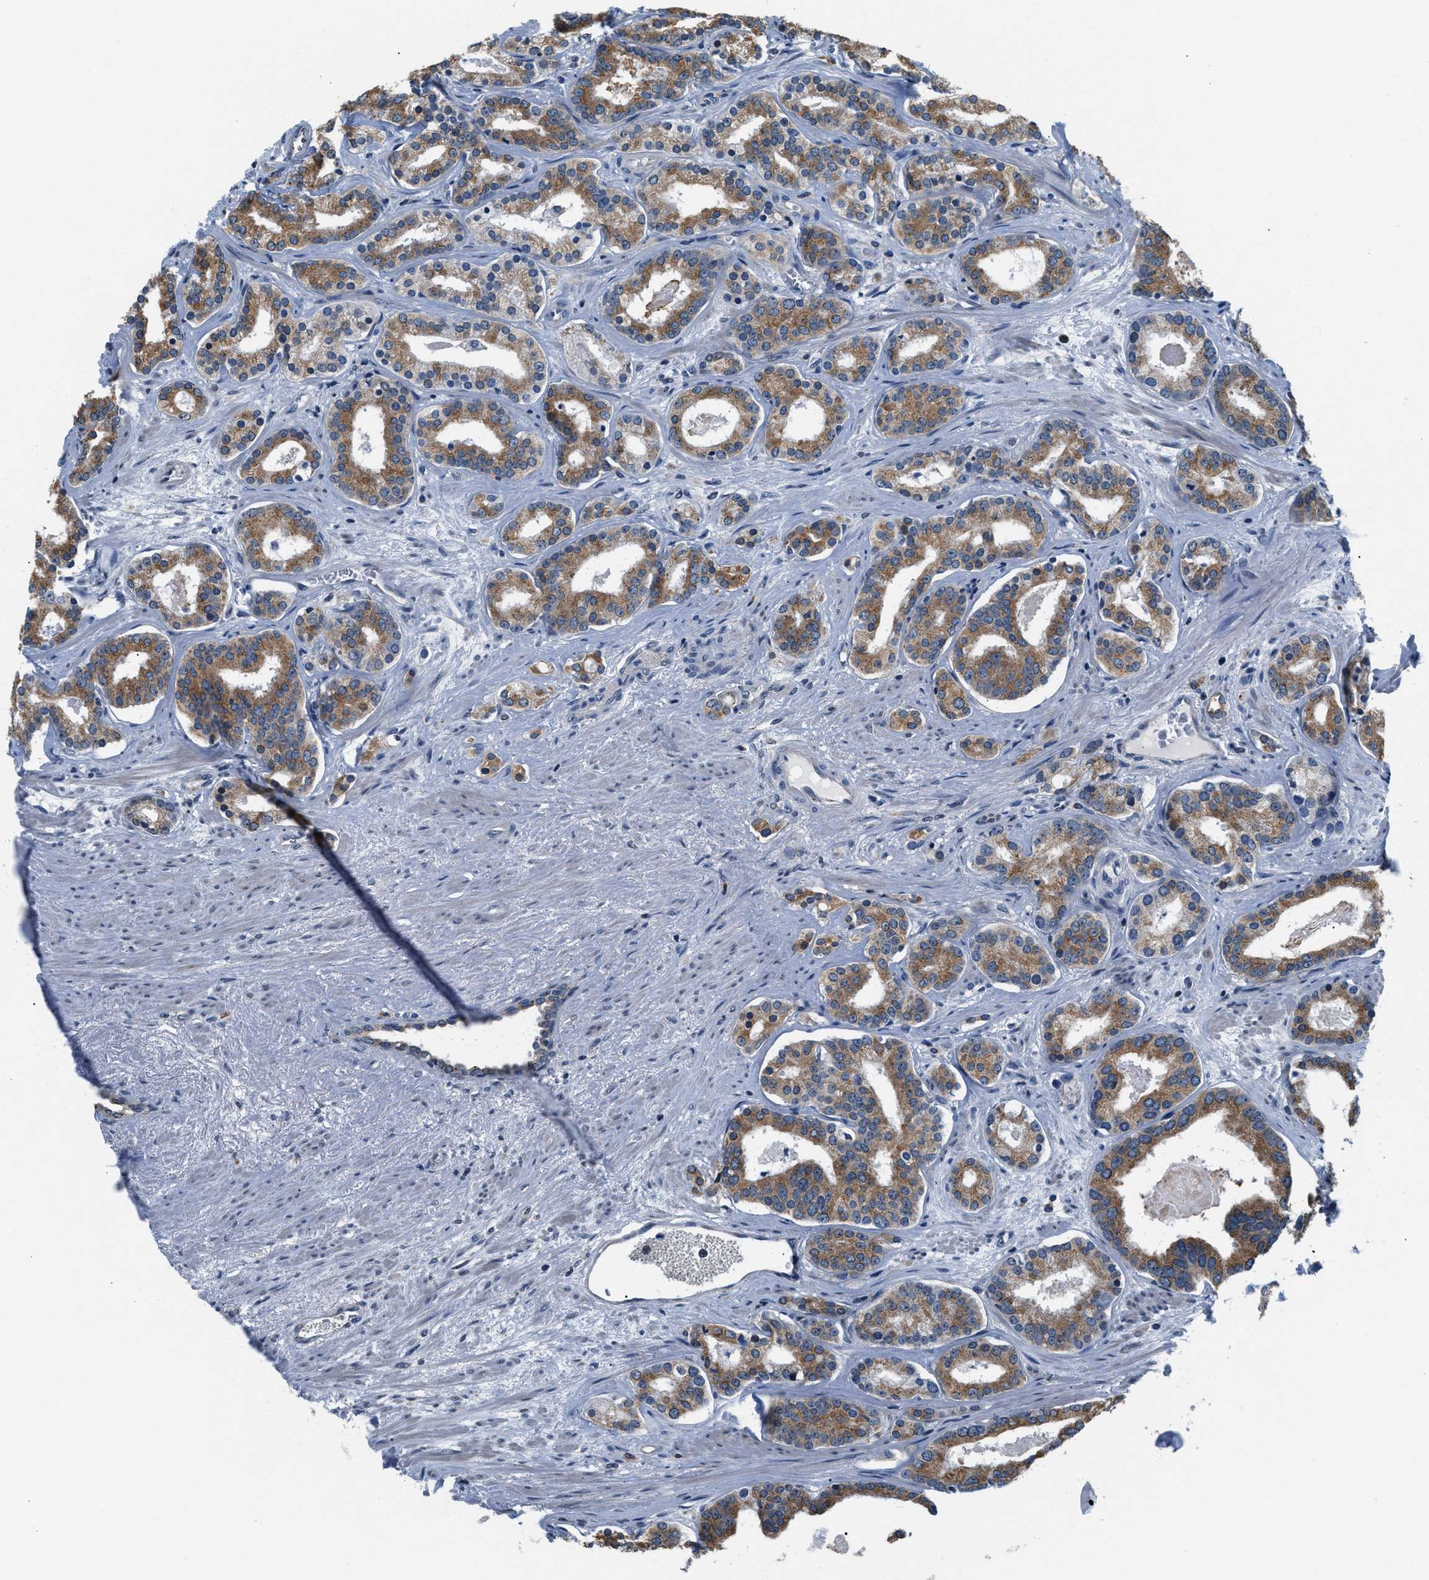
{"staining": {"intensity": "moderate", "quantity": ">75%", "location": "cytoplasmic/membranous"}, "tissue": "prostate cancer", "cell_type": "Tumor cells", "image_type": "cancer", "snomed": [{"axis": "morphology", "description": "Adenocarcinoma, Low grade"}, {"axis": "topography", "description": "Prostate"}], "caption": "The micrograph demonstrates immunohistochemical staining of prostate cancer. There is moderate cytoplasmic/membranous positivity is seen in approximately >75% of tumor cells.", "gene": "KCNMB2", "patient": {"sex": "male", "age": 63}}